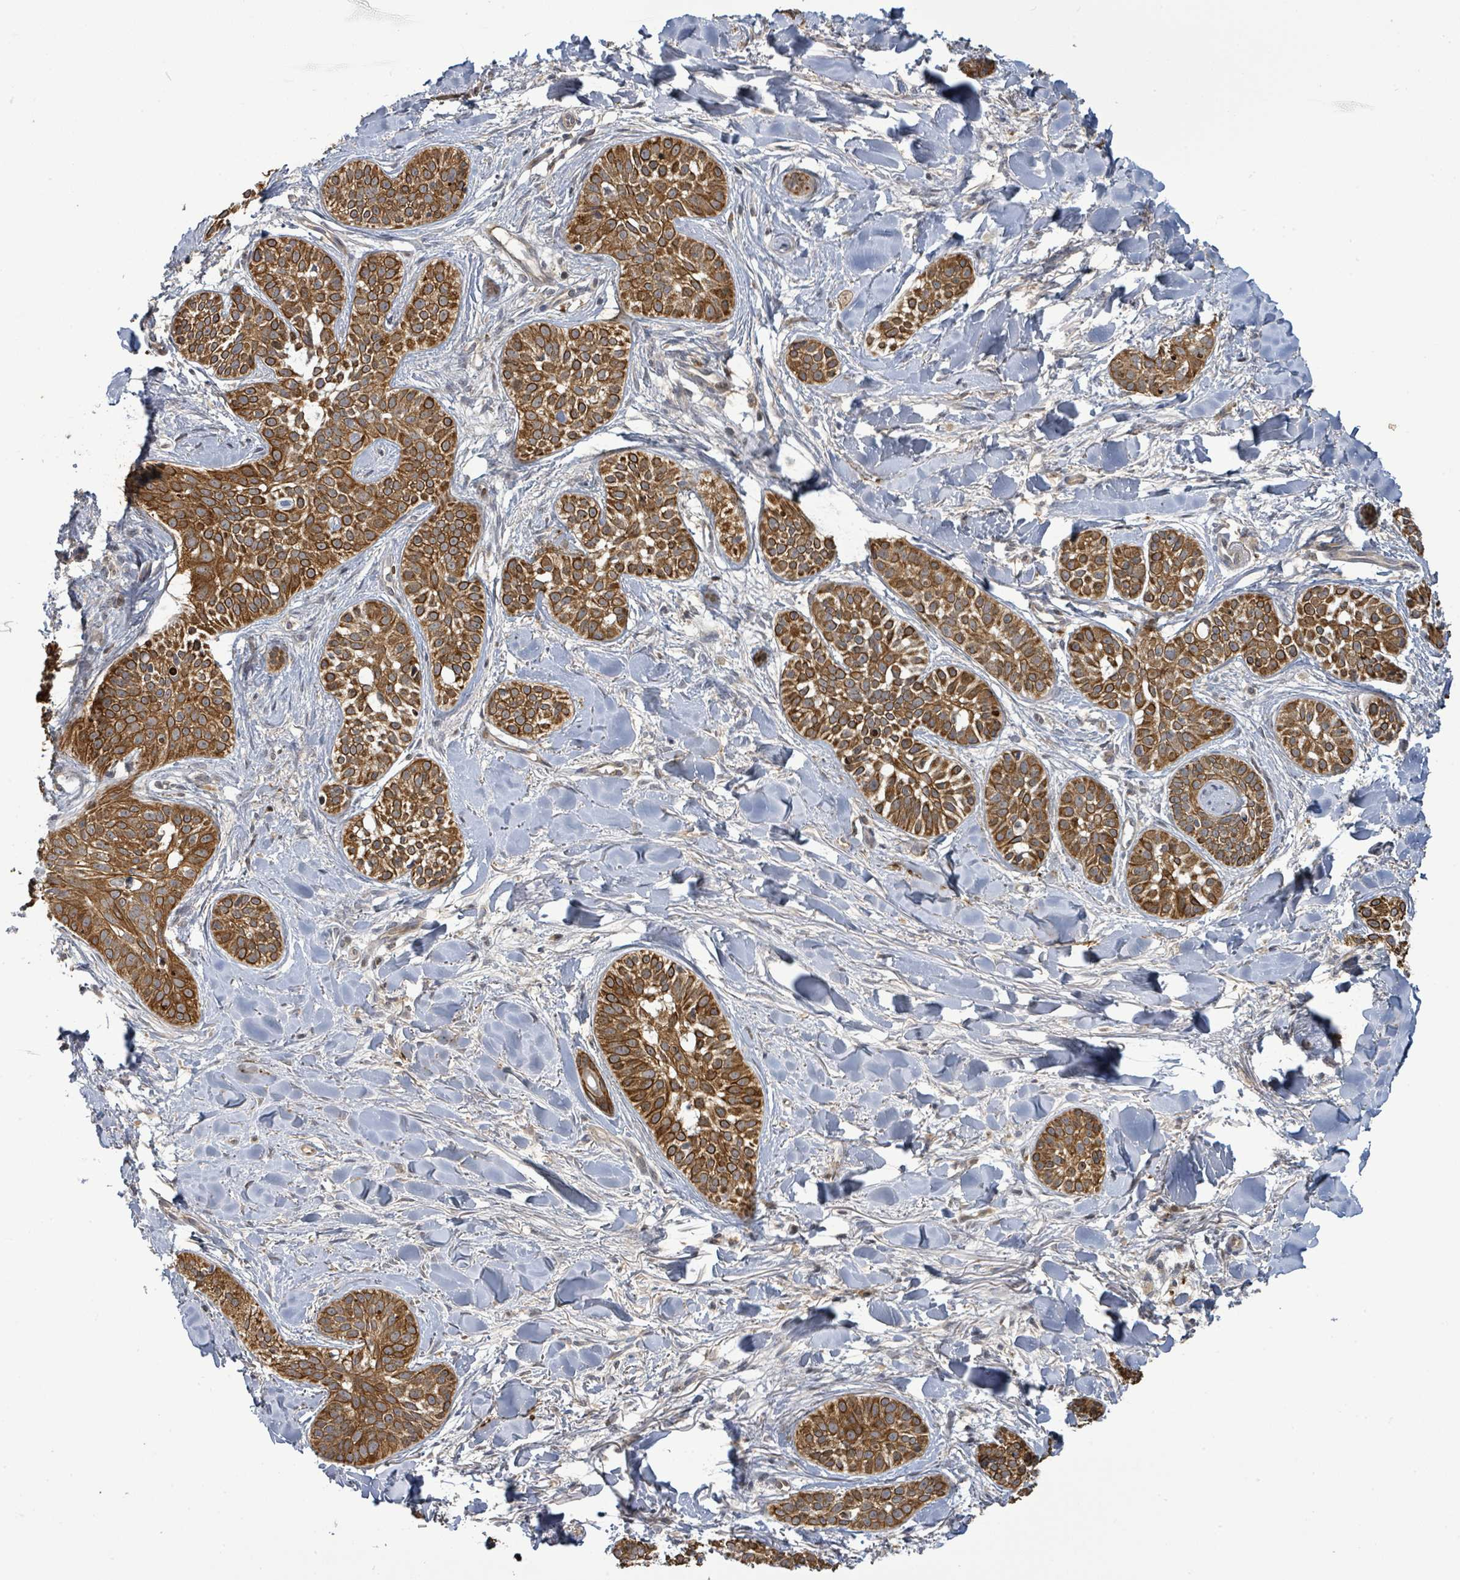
{"staining": {"intensity": "strong", "quantity": ">75%", "location": "cytoplasmic/membranous"}, "tissue": "skin cancer", "cell_type": "Tumor cells", "image_type": "cancer", "snomed": [{"axis": "morphology", "description": "Basal cell carcinoma"}, {"axis": "topography", "description": "Skin"}], "caption": "Human skin cancer (basal cell carcinoma) stained with a brown dye demonstrates strong cytoplasmic/membranous positive positivity in approximately >75% of tumor cells.", "gene": "ITGA11", "patient": {"sex": "male", "age": 52}}